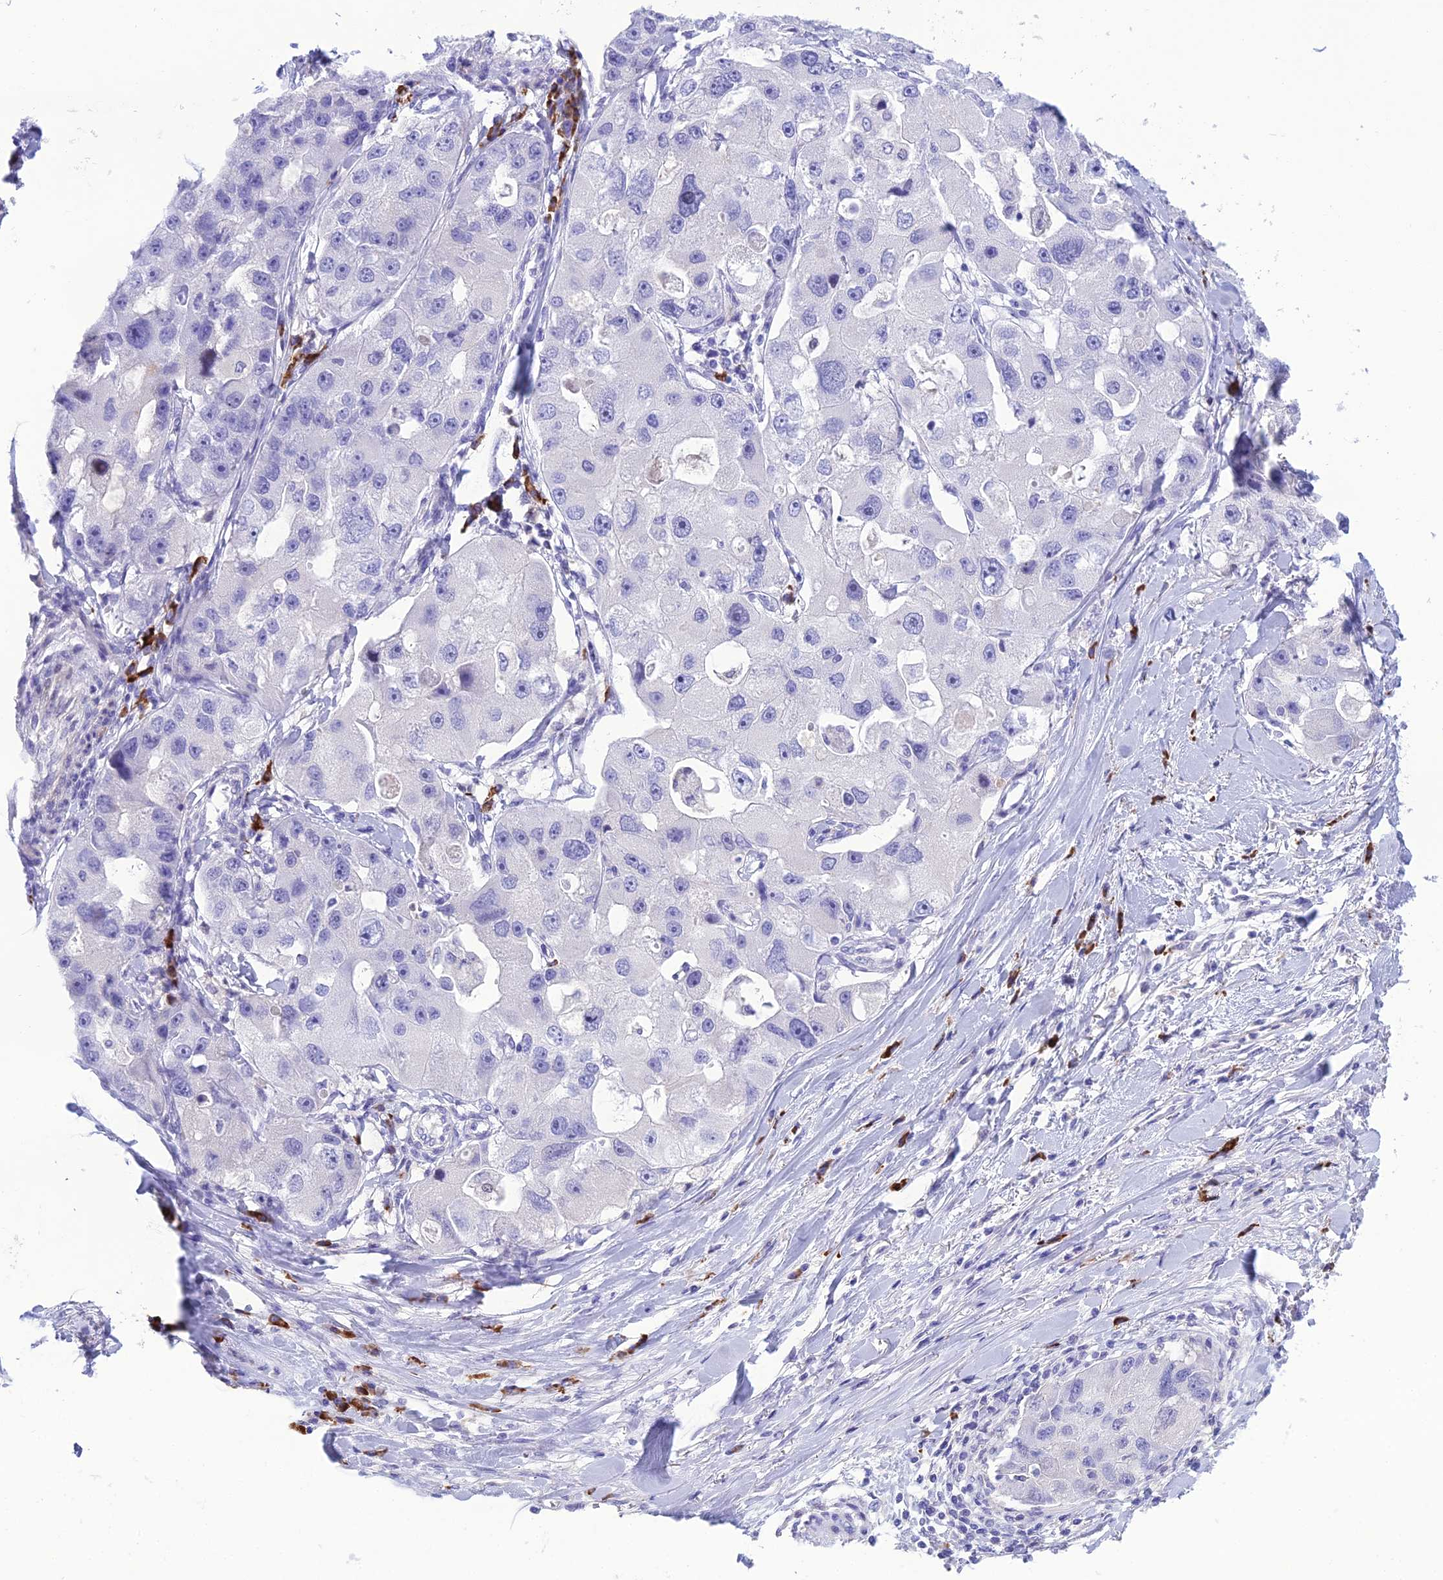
{"staining": {"intensity": "negative", "quantity": "none", "location": "none"}, "tissue": "lung cancer", "cell_type": "Tumor cells", "image_type": "cancer", "snomed": [{"axis": "morphology", "description": "Adenocarcinoma, NOS"}, {"axis": "topography", "description": "Lung"}], "caption": "Immunohistochemical staining of lung cancer reveals no significant positivity in tumor cells.", "gene": "CRB2", "patient": {"sex": "female", "age": 54}}